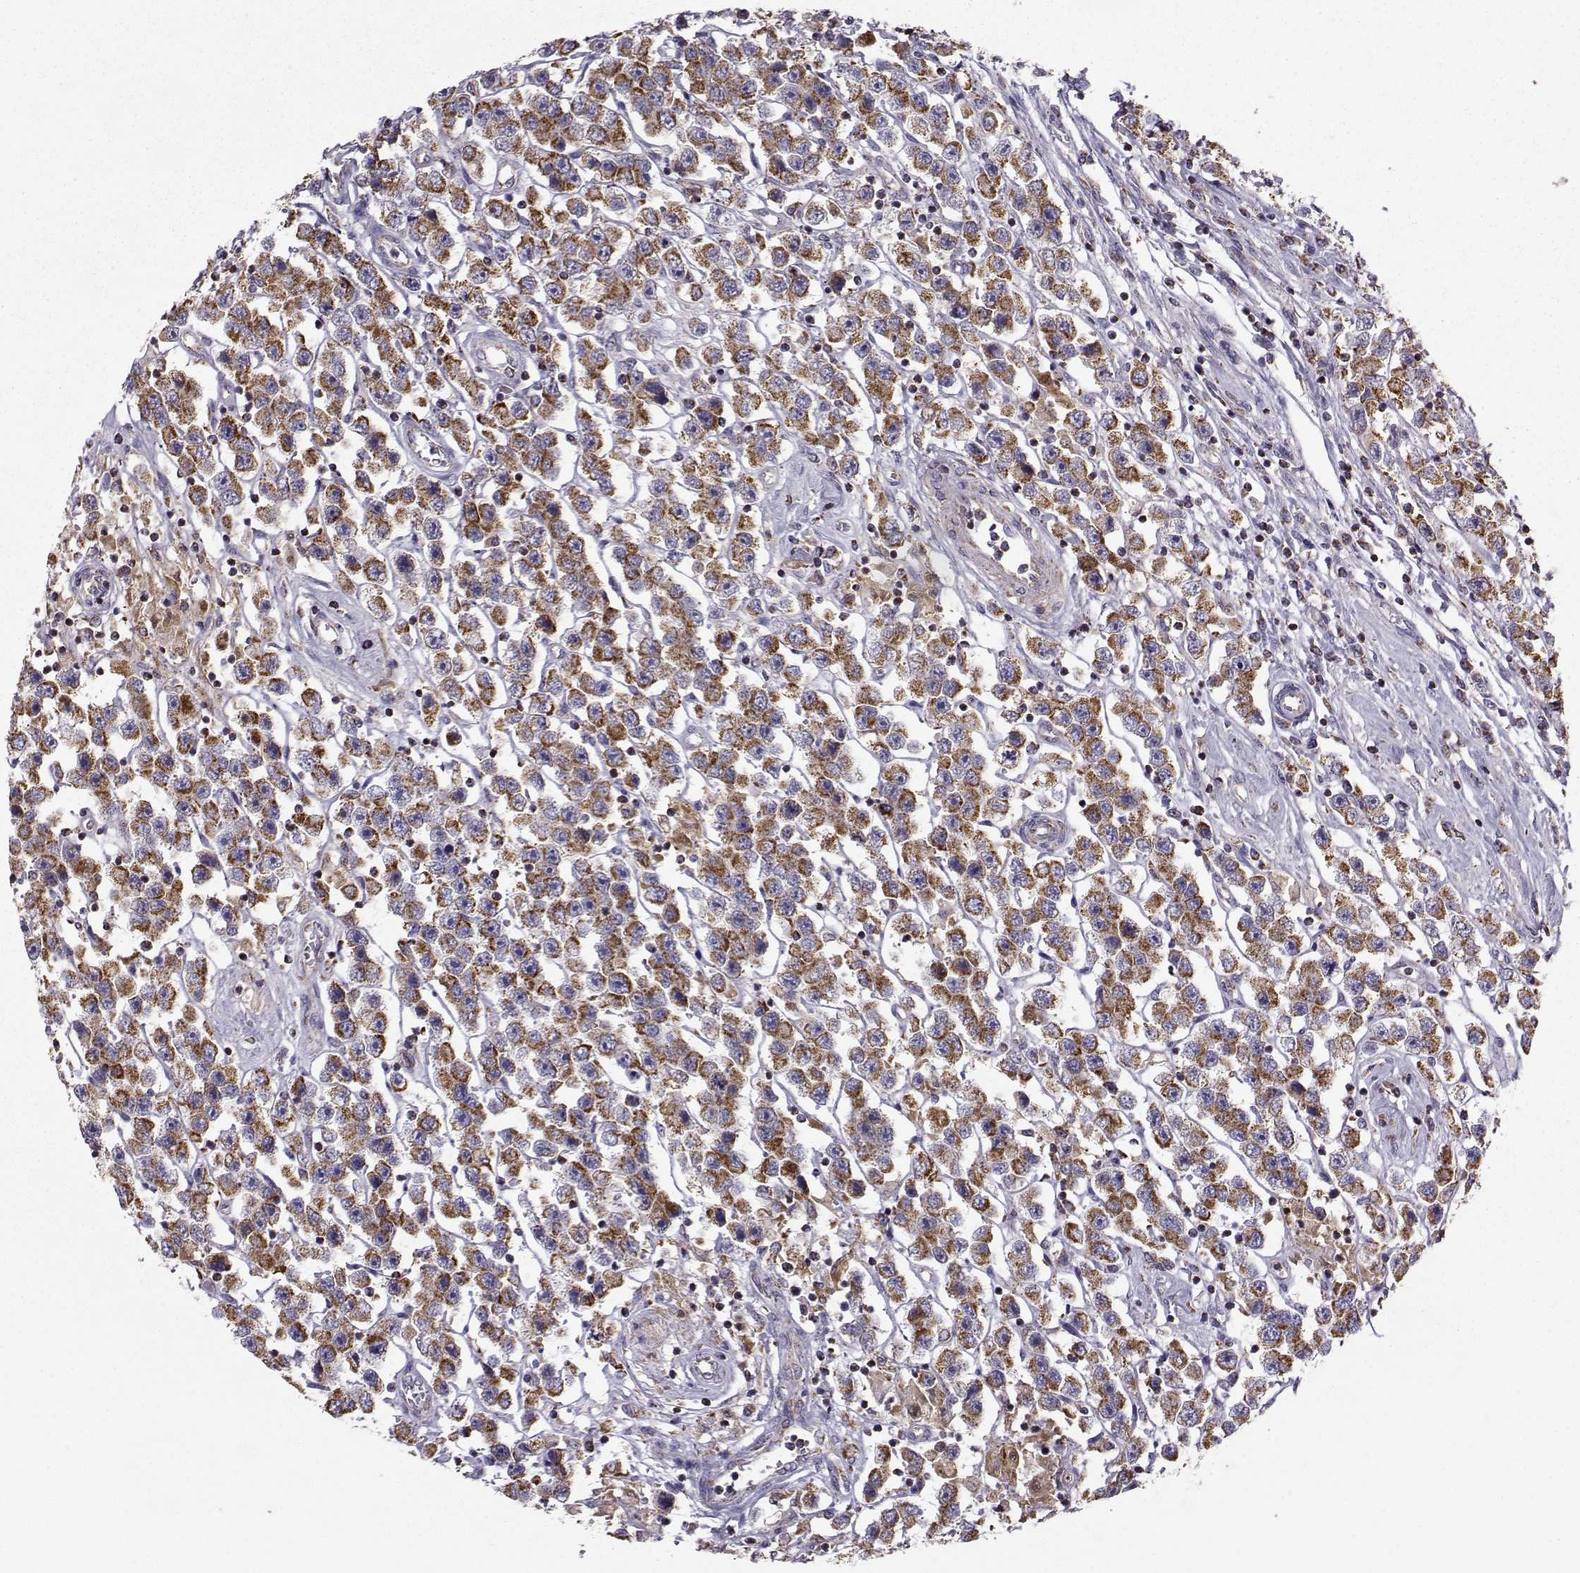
{"staining": {"intensity": "strong", "quantity": ">75%", "location": "cytoplasmic/membranous"}, "tissue": "testis cancer", "cell_type": "Tumor cells", "image_type": "cancer", "snomed": [{"axis": "morphology", "description": "Seminoma, NOS"}, {"axis": "topography", "description": "Testis"}], "caption": "DAB immunohistochemical staining of human testis cancer shows strong cytoplasmic/membranous protein staining in about >75% of tumor cells.", "gene": "NECAB3", "patient": {"sex": "male", "age": 45}}